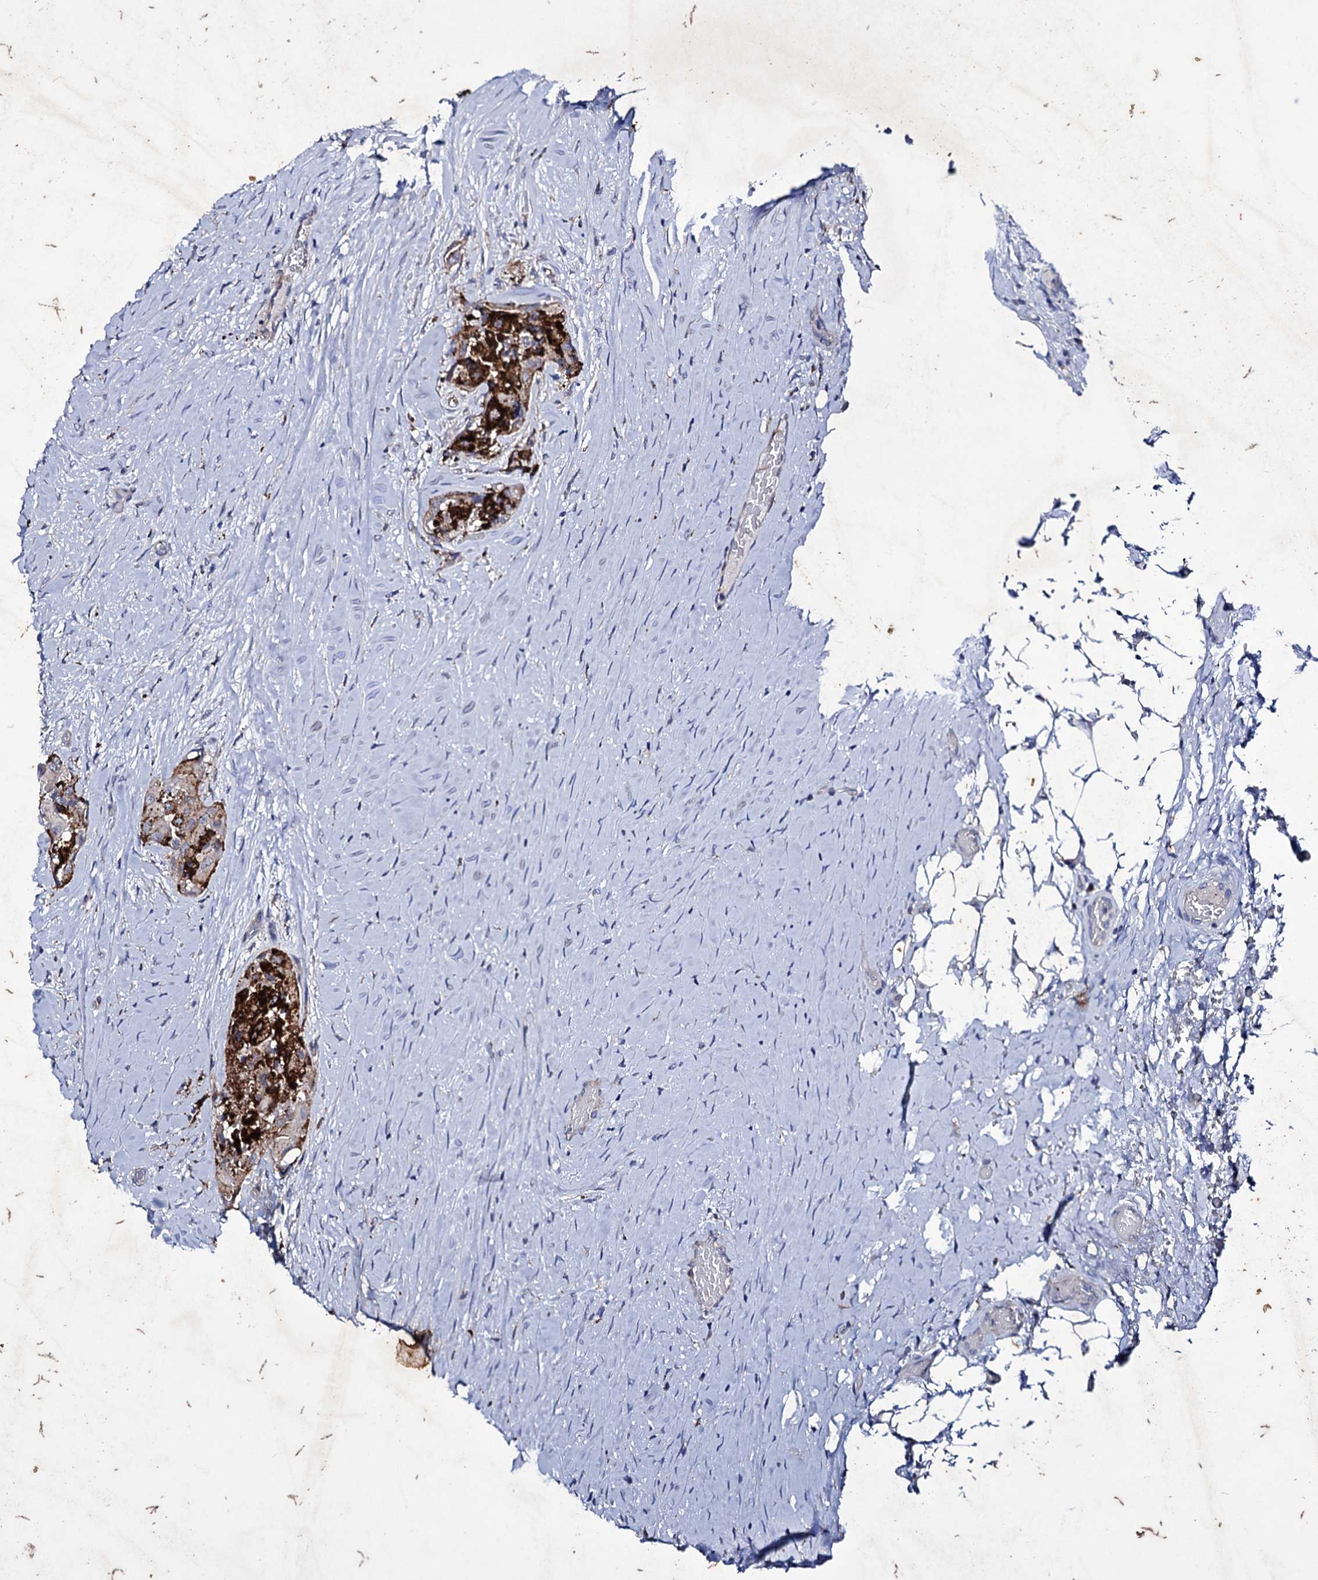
{"staining": {"intensity": "strong", "quantity": ">75%", "location": "cytoplasmic/membranous"}, "tissue": "thyroid cancer", "cell_type": "Tumor cells", "image_type": "cancer", "snomed": [{"axis": "morphology", "description": "Papillary adenocarcinoma, NOS"}, {"axis": "topography", "description": "Thyroid gland"}], "caption": "Papillary adenocarcinoma (thyroid) was stained to show a protein in brown. There is high levels of strong cytoplasmic/membranous positivity in about >75% of tumor cells.", "gene": "AXL", "patient": {"sex": "female", "age": 59}}